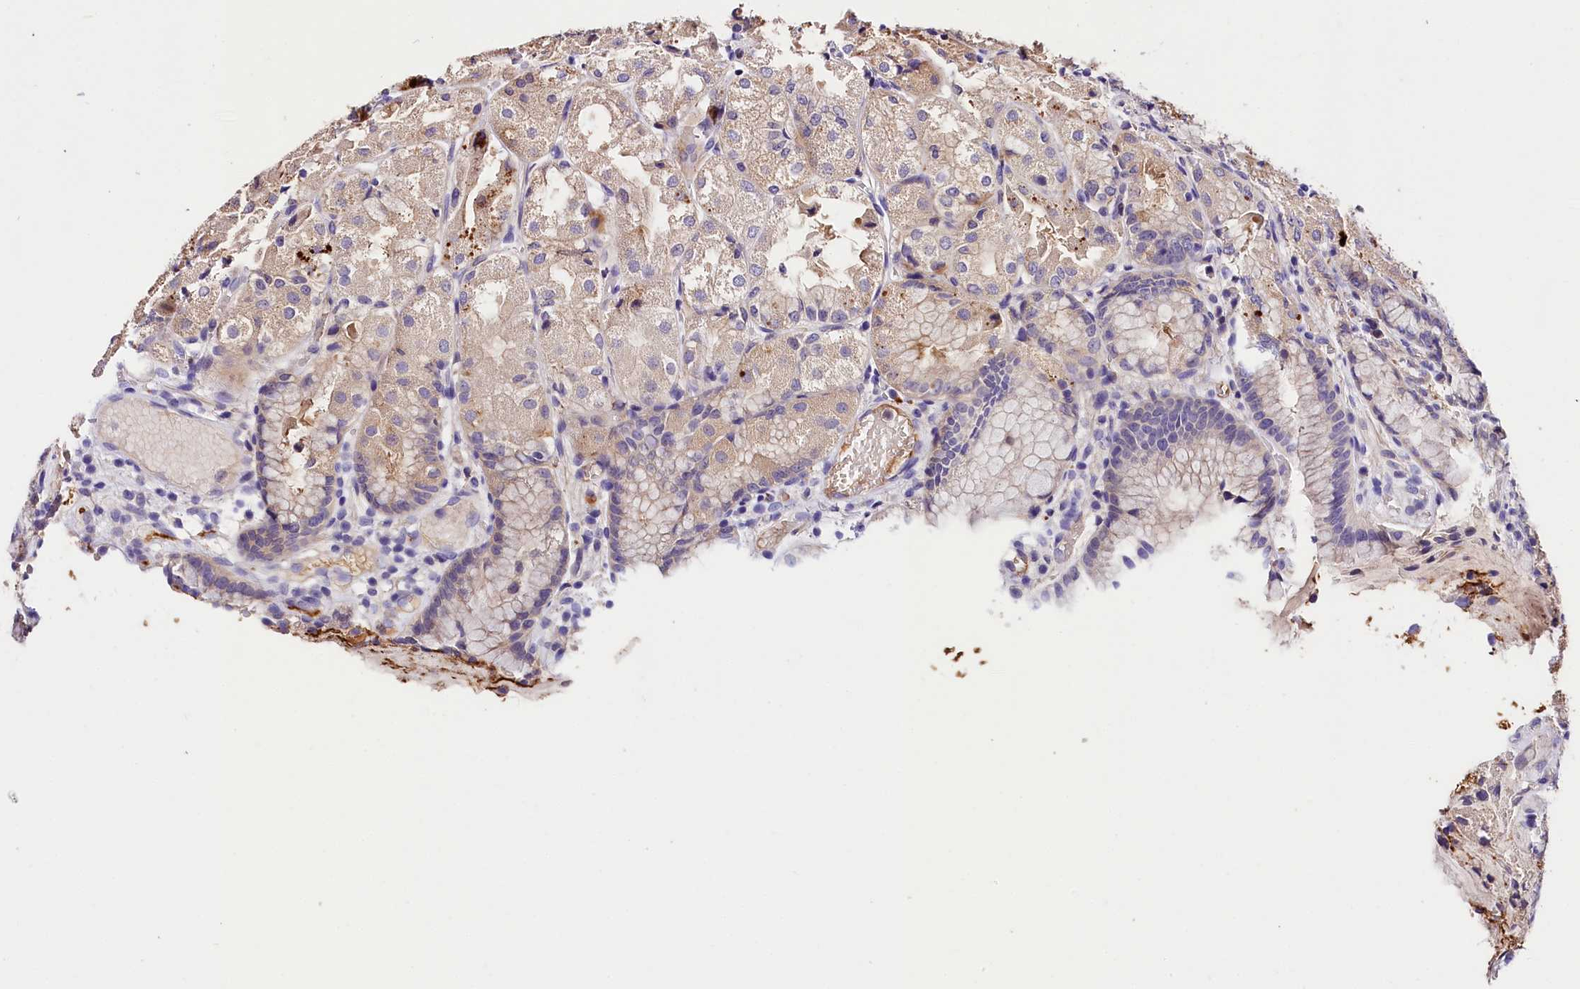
{"staining": {"intensity": "moderate", "quantity": "<25%", "location": "cytoplasmic/membranous"}, "tissue": "stomach", "cell_type": "Glandular cells", "image_type": "normal", "snomed": [{"axis": "morphology", "description": "Normal tissue, NOS"}, {"axis": "topography", "description": "Stomach, upper"}], "caption": "Glandular cells display low levels of moderate cytoplasmic/membranous expression in approximately <25% of cells in normal stomach.", "gene": "ARMC6", "patient": {"sex": "male", "age": 72}}